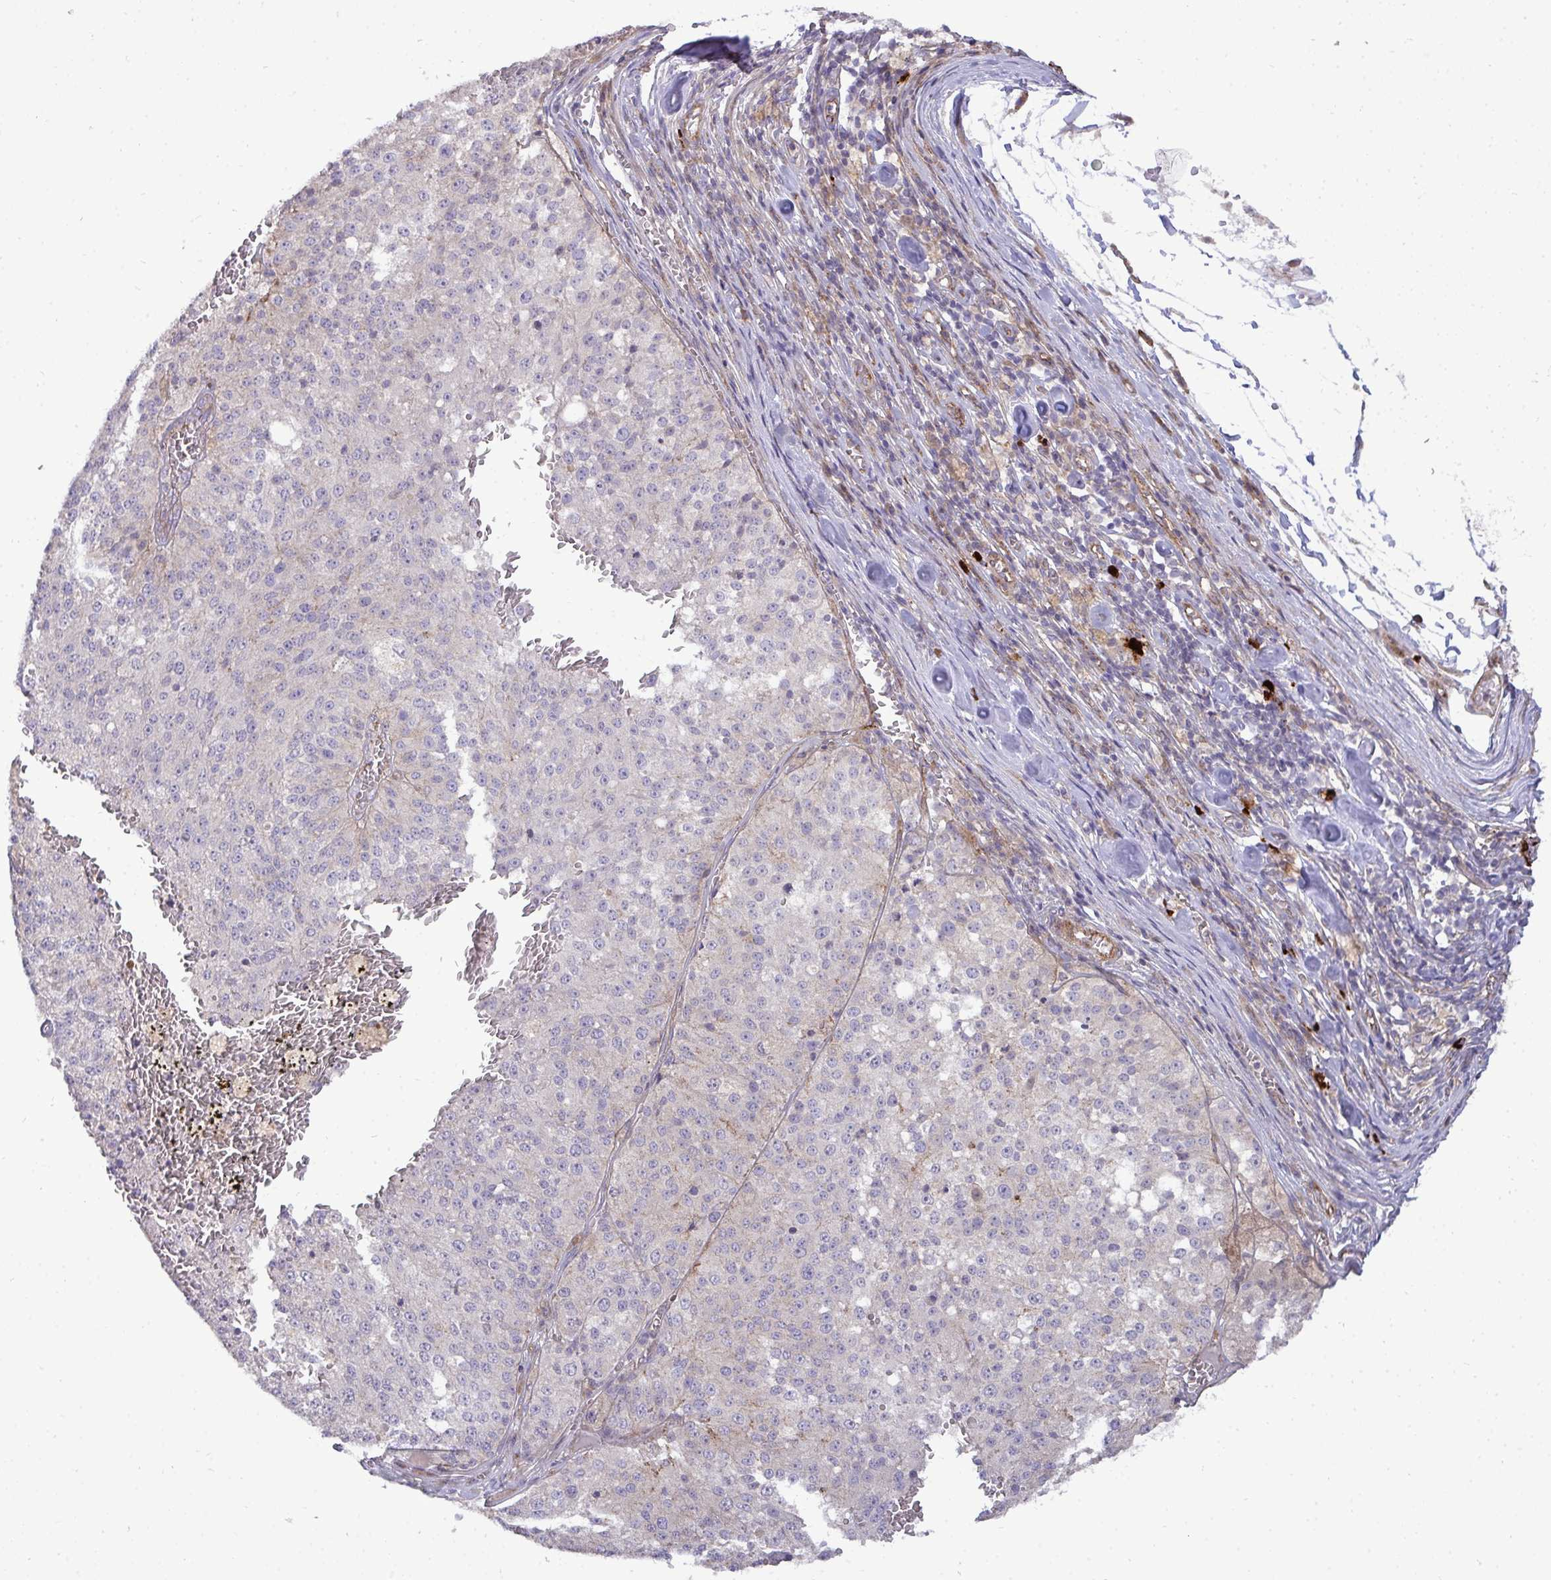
{"staining": {"intensity": "negative", "quantity": "none", "location": "none"}, "tissue": "melanoma", "cell_type": "Tumor cells", "image_type": "cancer", "snomed": [{"axis": "morphology", "description": "Malignant melanoma, Metastatic site"}, {"axis": "topography", "description": "Lymph node"}], "caption": "Melanoma was stained to show a protein in brown. There is no significant expression in tumor cells. (Stains: DAB (3,3'-diaminobenzidine) immunohistochemistry with hematoxylin counter stain, Microscopy: brightfield microscopy at high magnification).", "gene": "SH2D1B", "patient": {"sex": "female", "age": 64}}